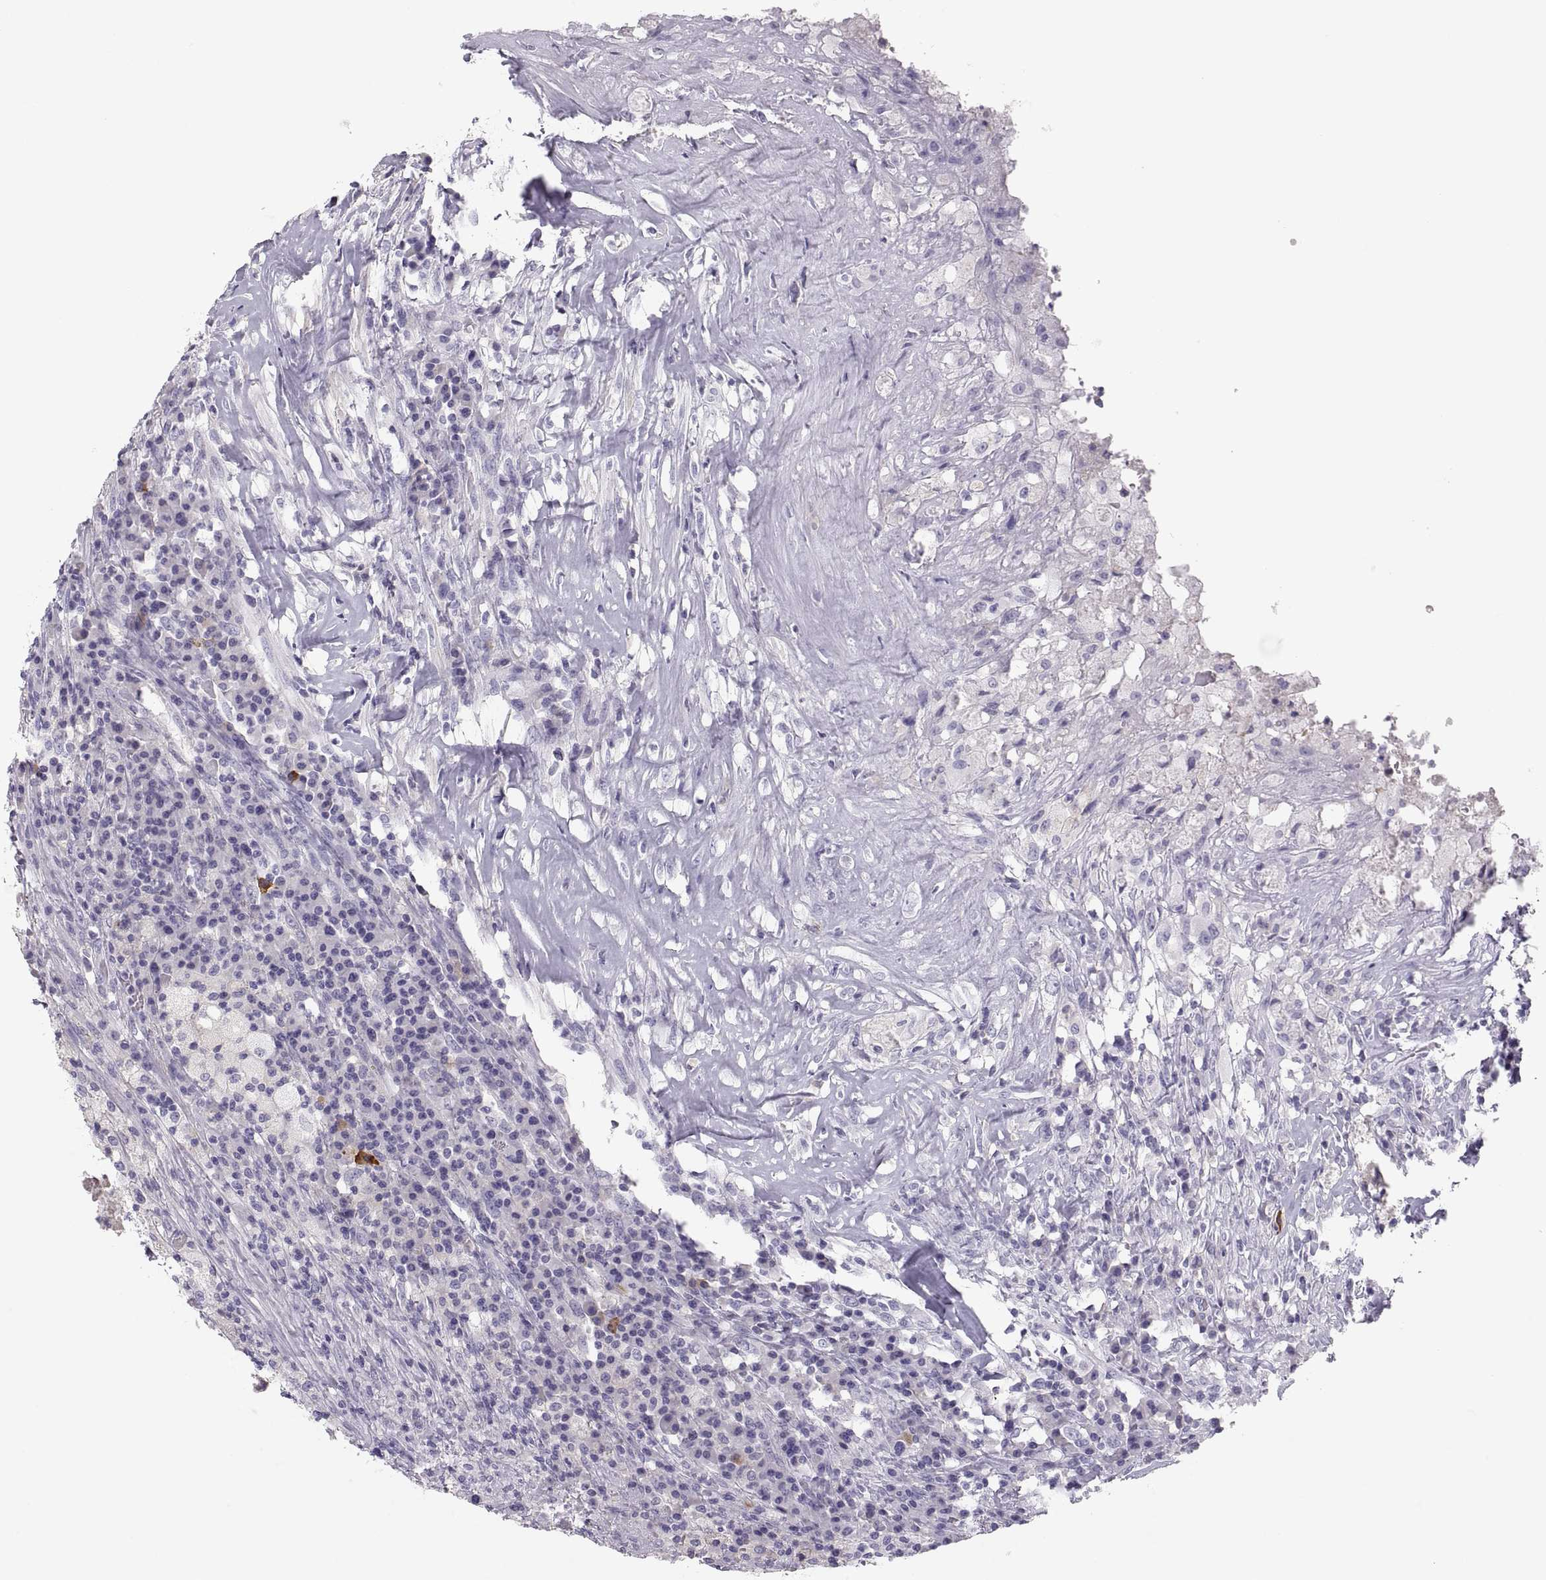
{"staining": {"intensity": "weak", "quantity": "25%-75%", "location": "cytoplasmic/membranous"}, "tissue": "testis cancer", "cell_type": "Tumor cells", "image_type": "cancer", "snomed": [{"axis": "morphology", "description": "Necrosis, NOS"}, {"axis": "morphology", "description": "Carcinoma, Embryonal, NOS"}, {"axis": "topography", "description": "Testis"}], "caption": "The micrograph exhibits immunohistochemical staining of embryonal carcinoma (testis). There is weak cytoplasmic/membranous expression is identified in about 25%-75% of tumor cells.", "gene": "MAGEB2", "patient": {"sex": "male", "age": 19}}